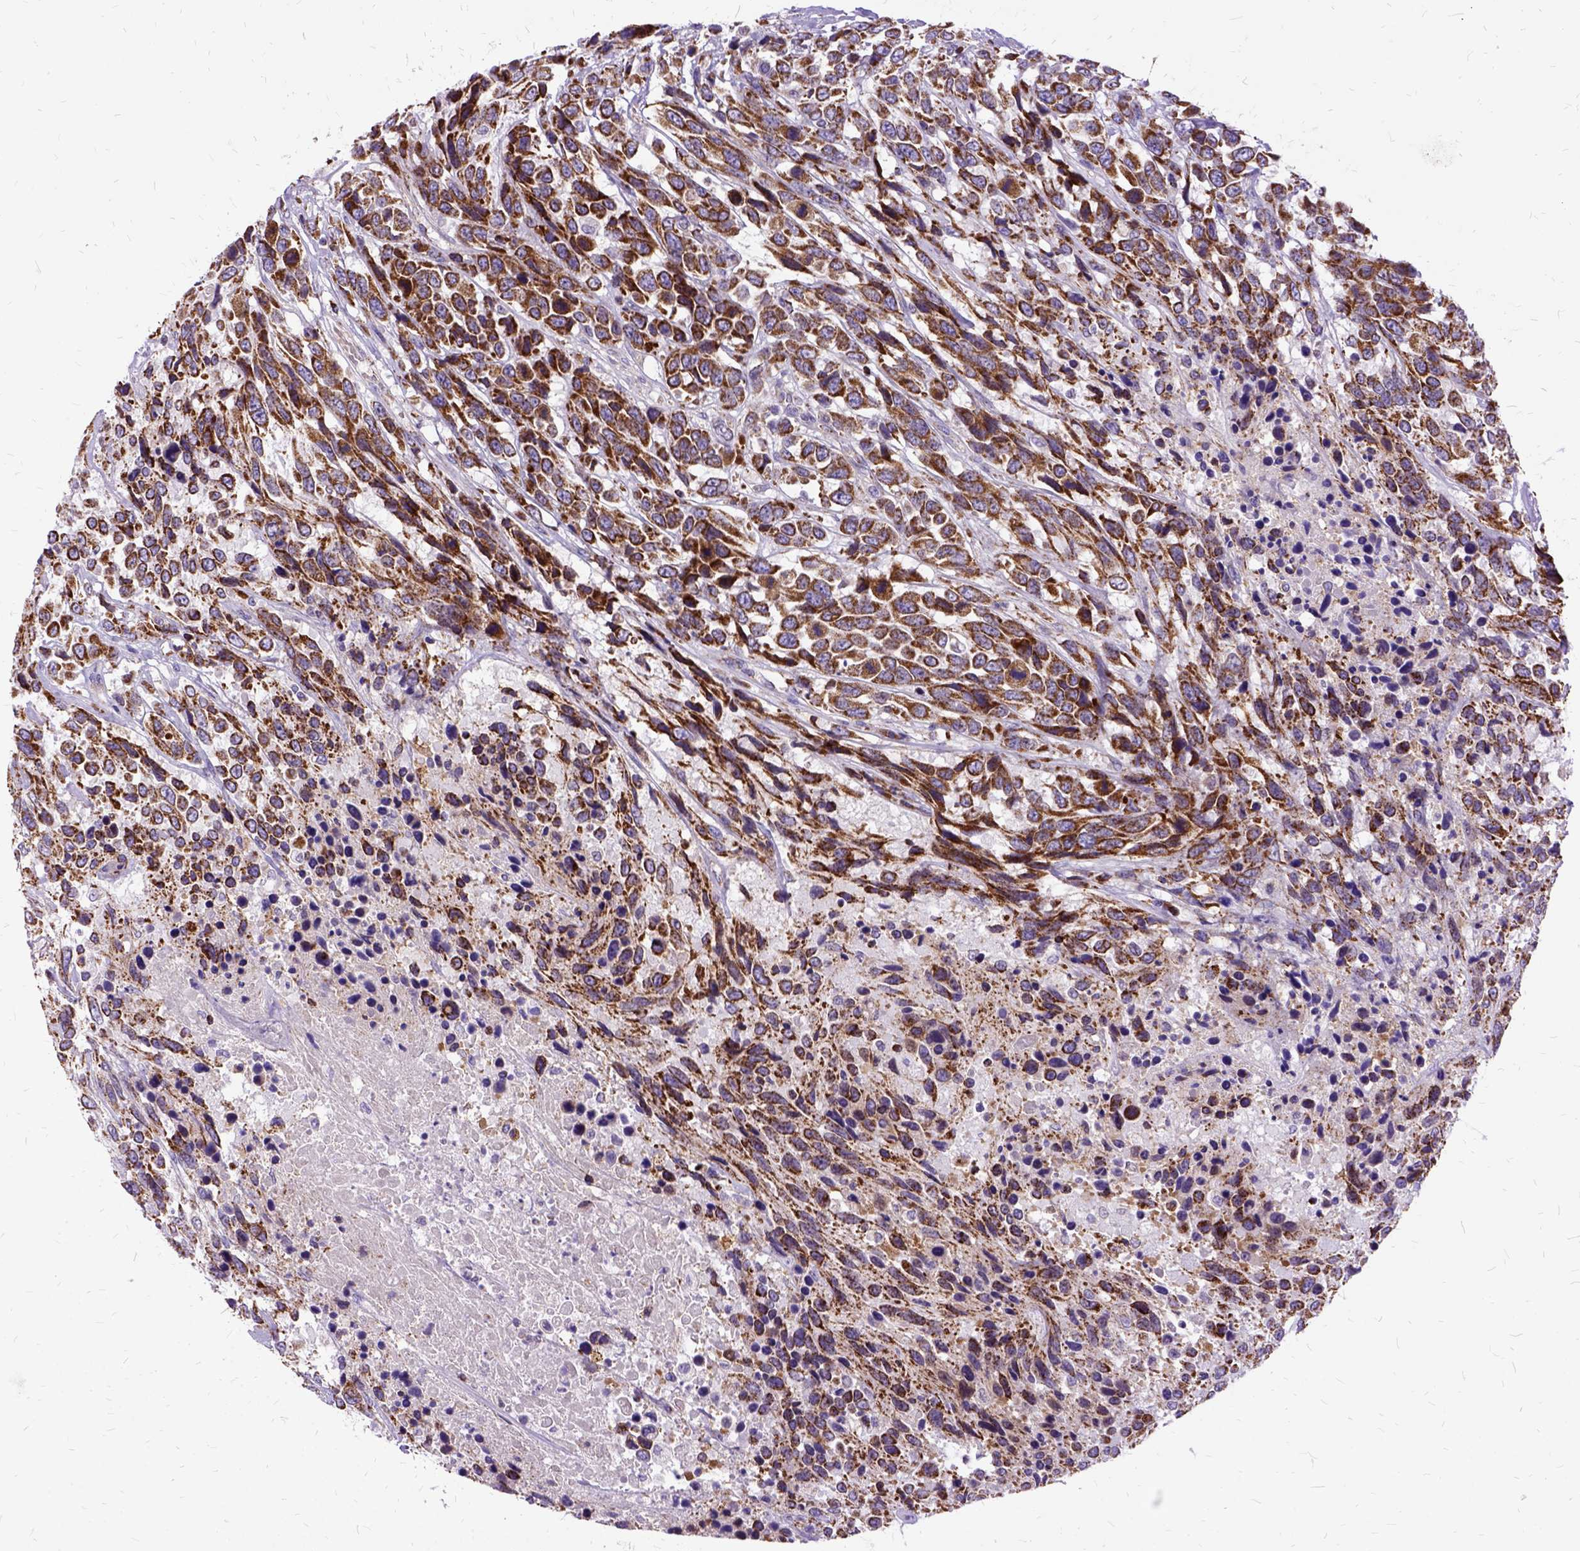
{"staining": {"intensity": "strong", "quantity": ">75%", "location": "cytoplasmic/membranous"}, "tissue": "urothelial cancer", "cell_type": "Tumor cells", "image_type": "cancer", "snomed": [{"axis": "morphology", "description": "Urothelial carcinoma, High grade"}, {"axis": "topography", "description": "Urinary bladder"}], "caption": "Urothelial cancer stained with a protein marker shows strong staining in tumor cells.", "gene": "OXCT1", "patient": {"sex": "female", "age": 70}}